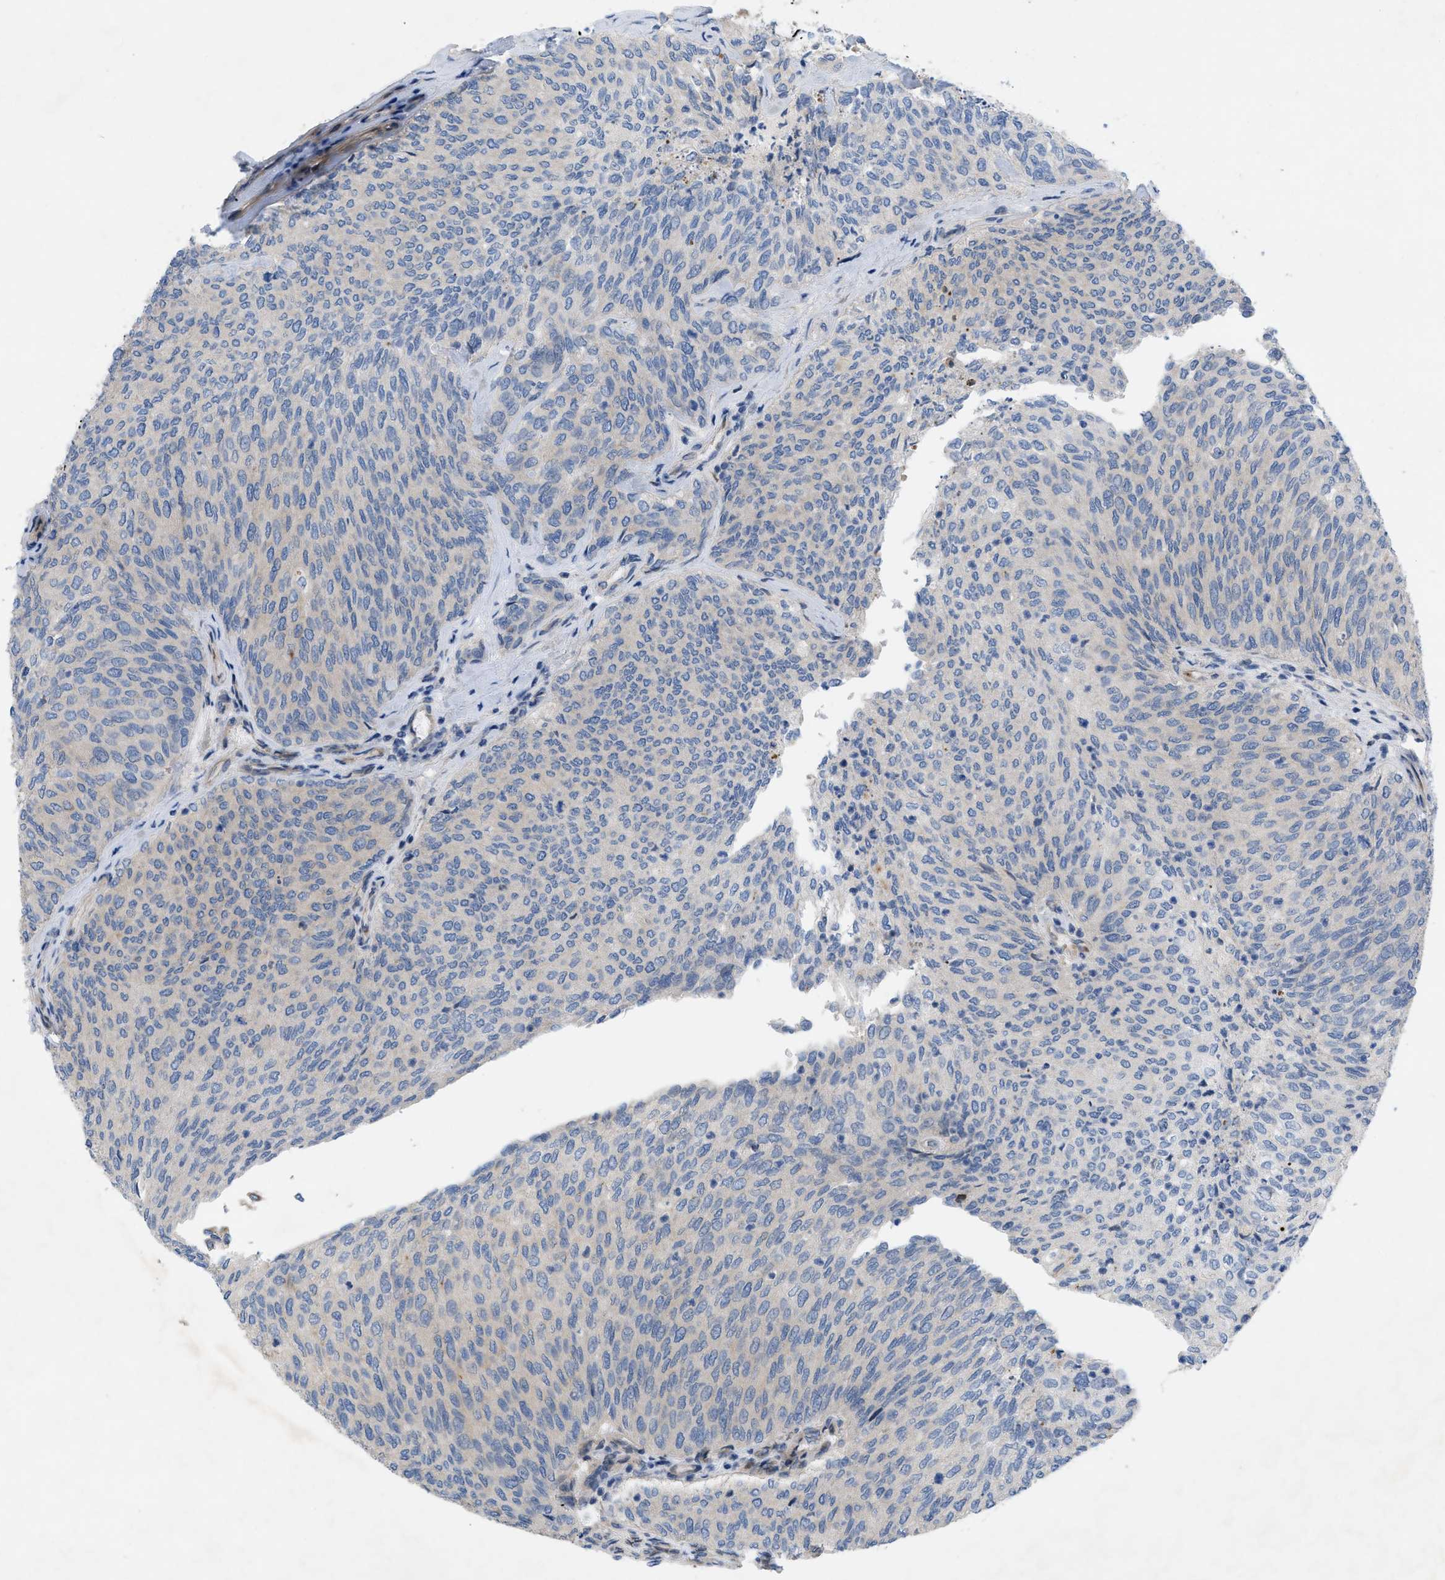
{"staining": {"intensity": "negative", "quantity": "none", "location": "none"}, "tissue": "urothelial cancer", "cell_type": "Tumor cells", "image_type": "cancer", "snomed": [{"axis": "morphology", "description": "Urothelial carcinoma, Low grade"}, {"axis": "topography", "description": "Urinary bladder"}], "caption": "This is an IHC image of urothelial carcinoma (low-grade). There is no positivity in tumor cells.", "gene": "NDEL1", "patient": {"sex": "female", "age": 79}}